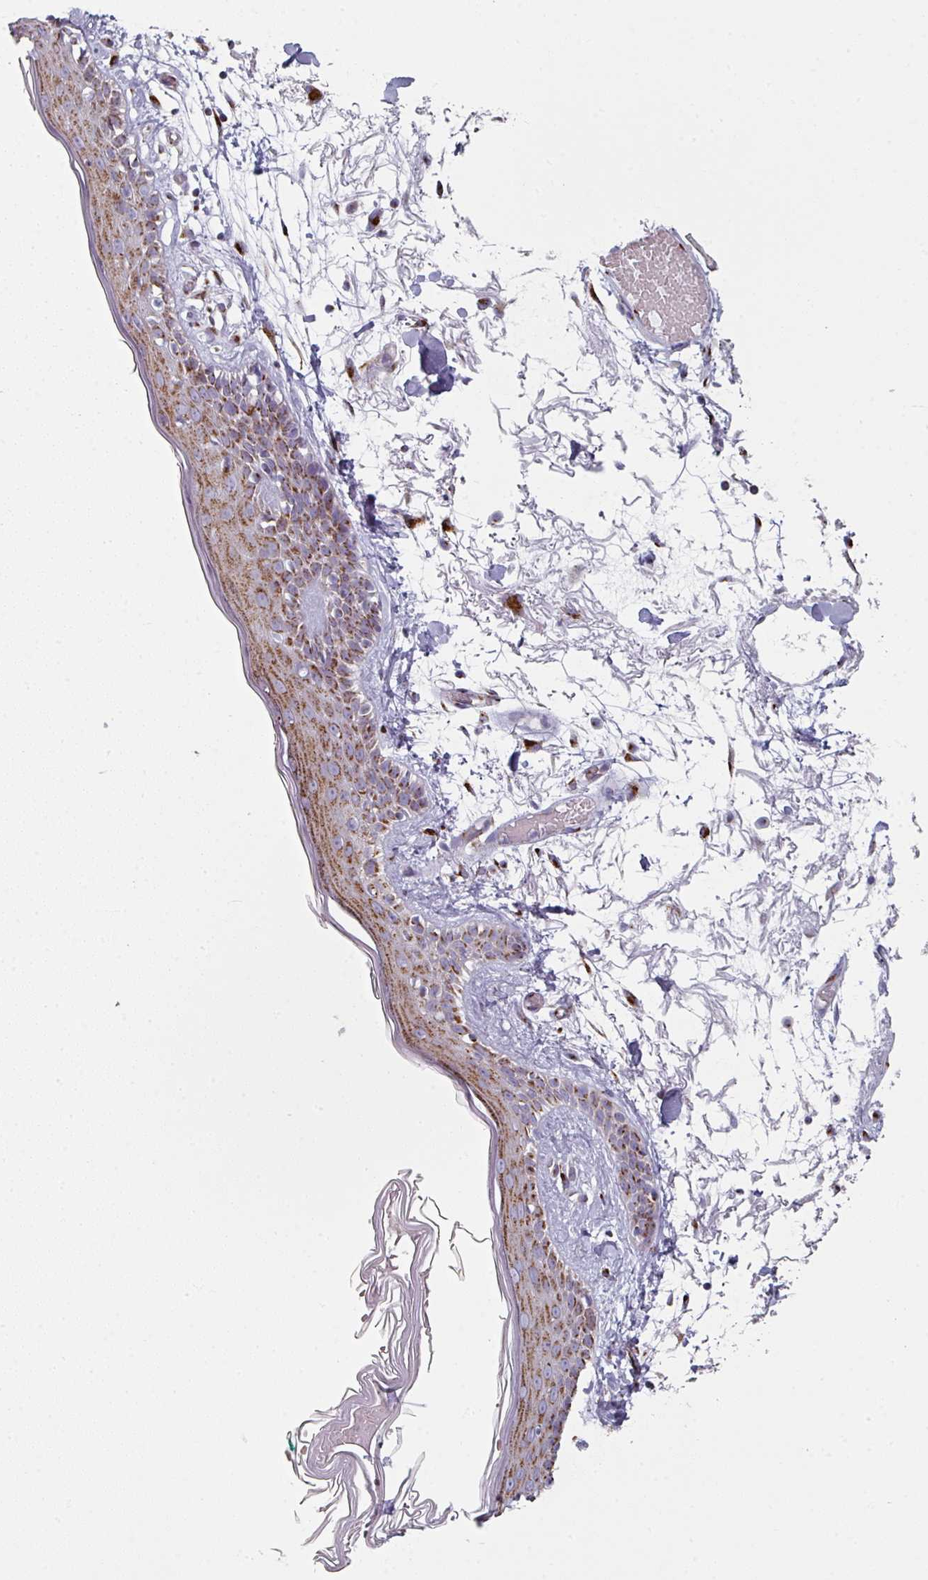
{"staining": {"intensity": "strong", "quantity": "25%-75%", "location": "cytoplasmic/membranous"}, "tissue": "skin", "cell_type": "Fibroblasts", "image_type": "normal", "snomed": [{"axis": "morphology", "description": "Normal tissue, NOS"}, {"axis": "topography", "description": "Skin"}], "caption": "IHC of benign human skin exhibits high levels of strong cytoplasmic/membranous staining in approximately 25%-75% of fibroblasts. (brown staining indicates protein expression, while blue staining denotes nuclei).", "gene": "CCDC85B", "patient": {"sex": "male", "age": 79}}